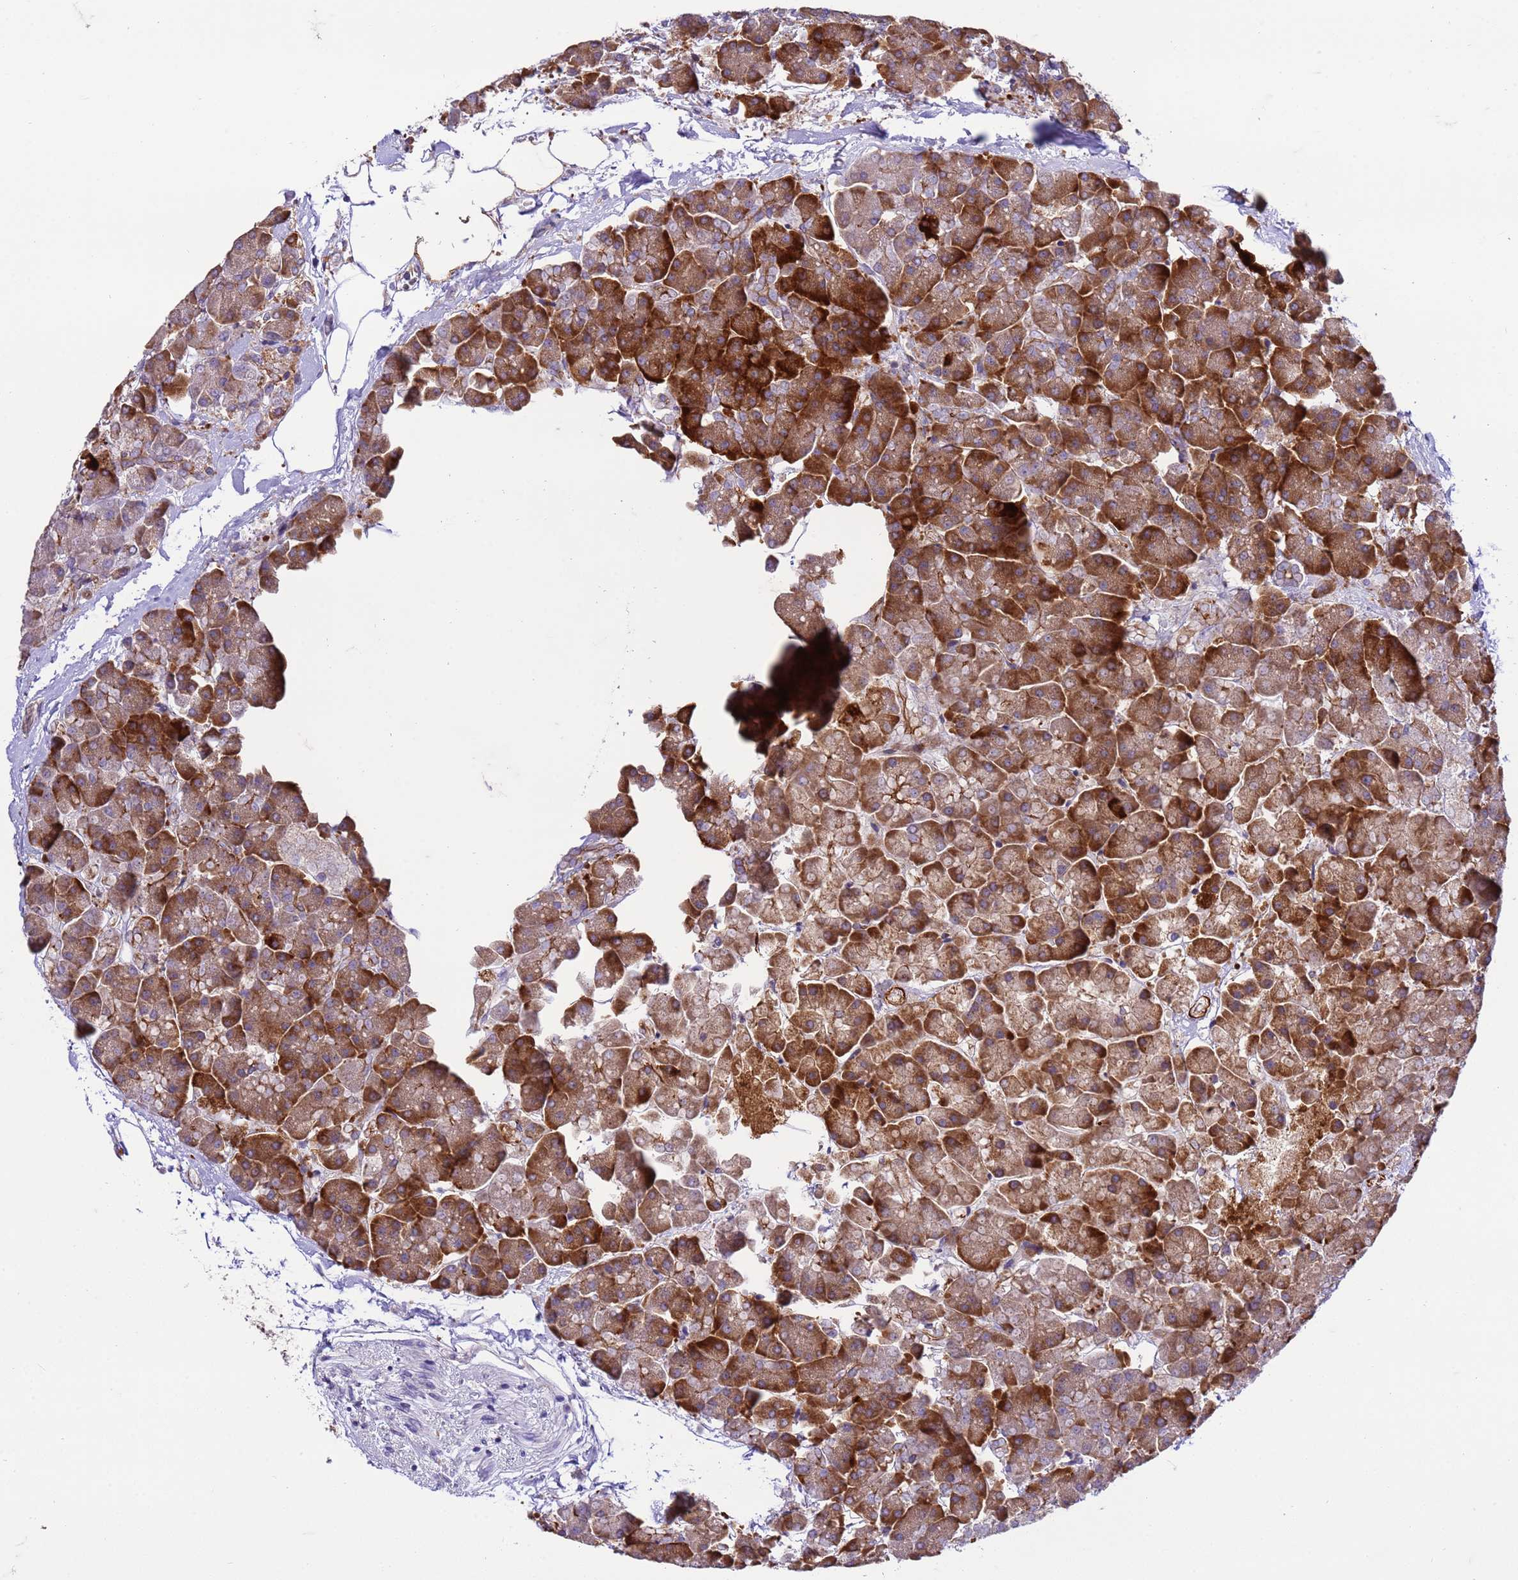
{"staining": {"intensity": "strong", "quantity": ">75%", "location": "cytoplasmic/membranous"}, "tissue": "pancreas", "cell_type": "Exocrine glandular cells", "image_type": "normal", "snomed": [{"axis": "morphology", "description": "Normal tissue, NOS"}, {"axis": "topography", "description": "Pancreas"}, {"axis": "topography", "description": "Peripheral nerve tissue"}], "caption": "Immunohistochemical staining of benign human pancreas reveals >75% levels of strong cytoplasmic/membranous protein staining in about >75% of exocrine glandular cells. (Brightfield microscopy of DAB IHC at high magnification).", "gene": "GEN1", "patient": {"sex": "male", "age": 54}}